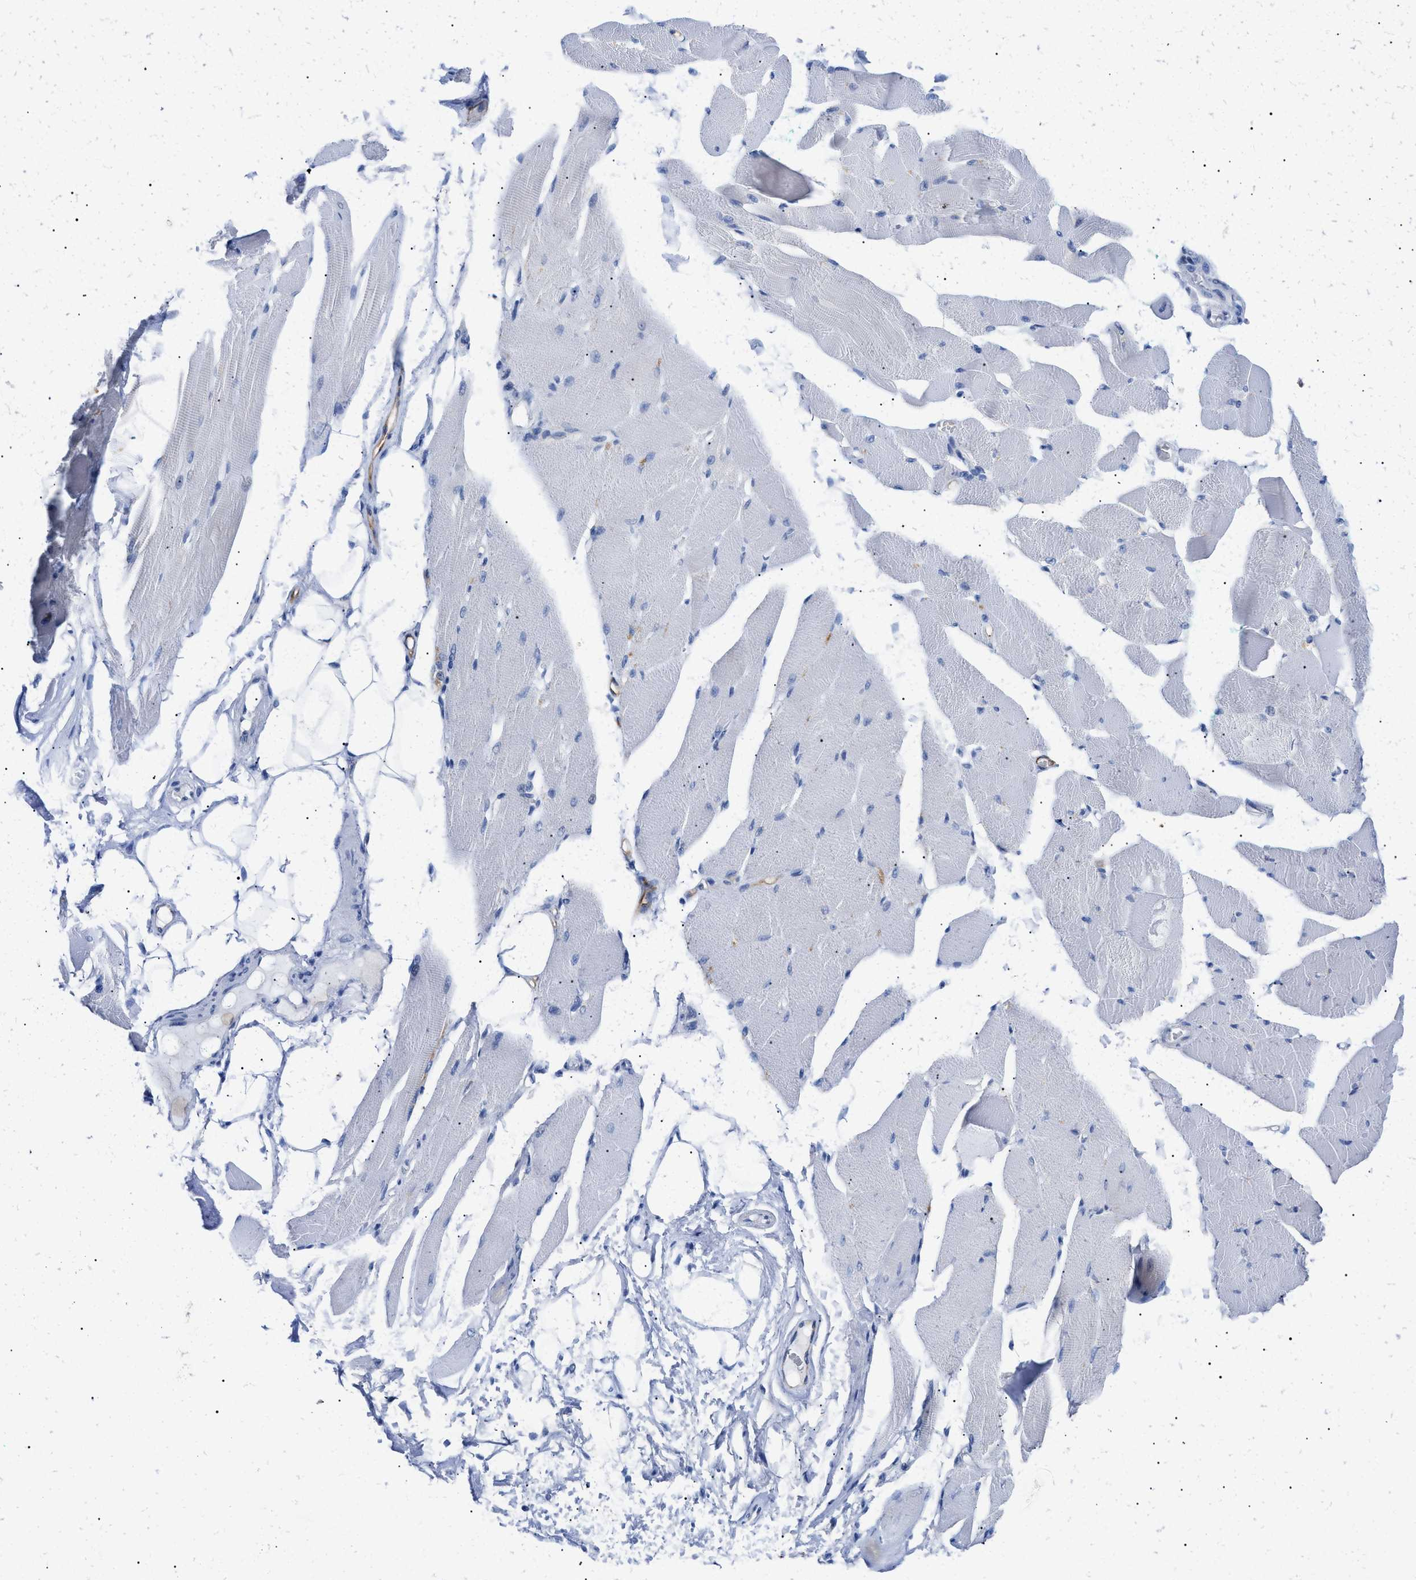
{"staining": {"intensity": "negative", "quantity": "none", "location": "none"}, "tissue": "skeletal muscle", "cell_type": "Myocytes", "image_type": "normal", "snomed": [{"axis": "morphology", "description": "Normal tissue, NOS"}, {"axis": "topography", "description": "Skeletal muscle"}, {"axis": "topography", "description": "Peripheral nerve tissue"}], "caption": "This is an immunohistochemistry photomicrograph of unremarkable skeletal muscle. There is no positivity in myocytes.", "gene": "ACKR1", "patient": {"sex": "female", "age": 84}}